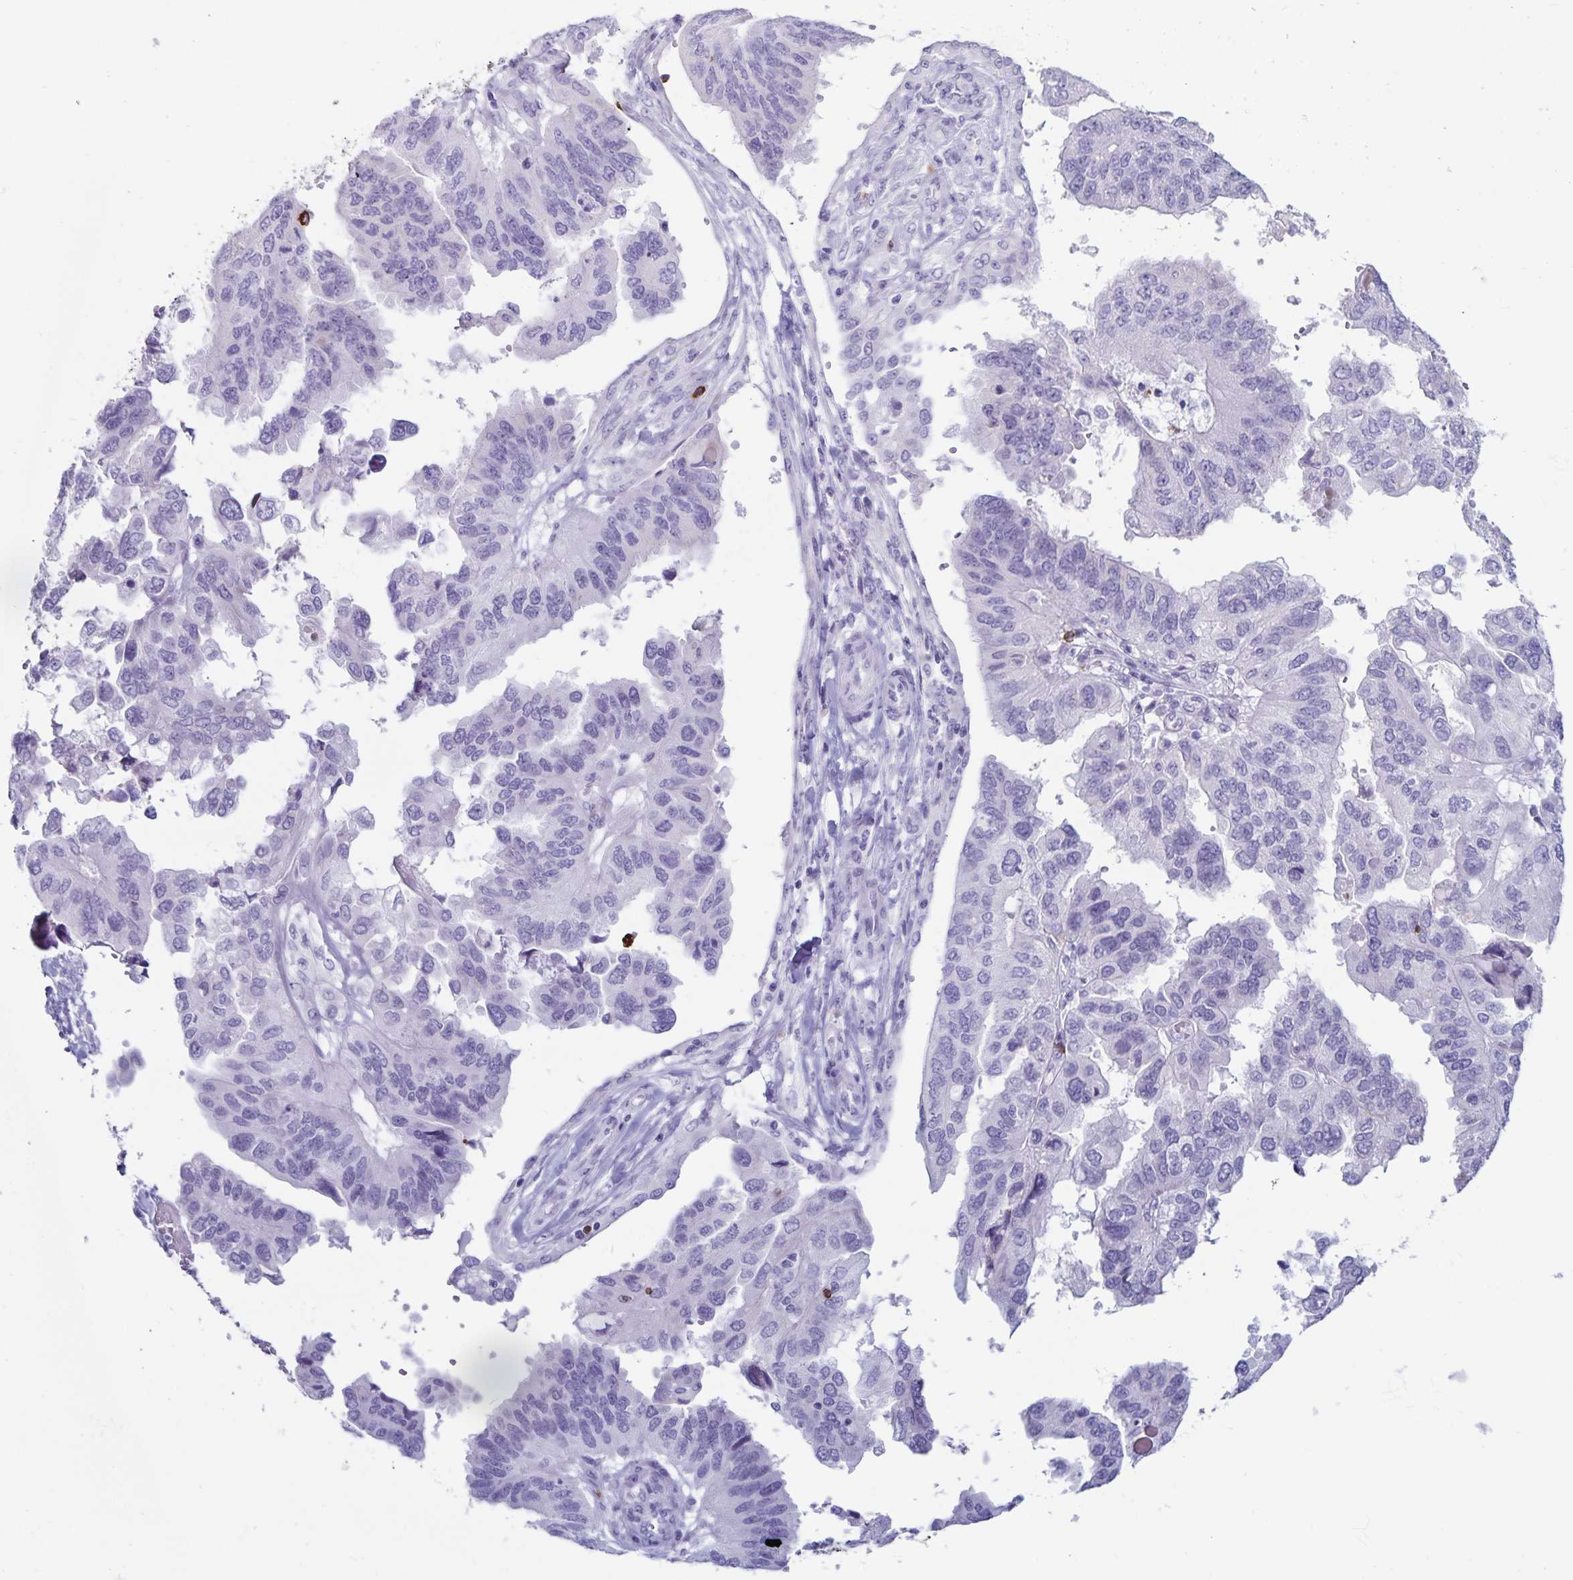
{"staining": {"intensity": "negative", "quantity": "none", "location": "none"}, "tissue": "ovarian cancer", "cell_type": "Tumor cells", "image_type": "cancer", "snomed": [{"axis": "morphology", "description": "Cystadenocarcinoma, serous, NOS"}, {"axis": "topography", "description": "Ovary"}], "caption": "Immunohistochemistry histopathology image of neoplastic tissue: human ovarian serous cystadenocarcinoma stained with DAB demonstrates no significant protein expression in tumor cells. The staining is performed using DAB brown chromogen with nuclei counter-stained in using hematoxylin.", "gene": "GNLY", "patient": {"sex": "female", "age": 79}}